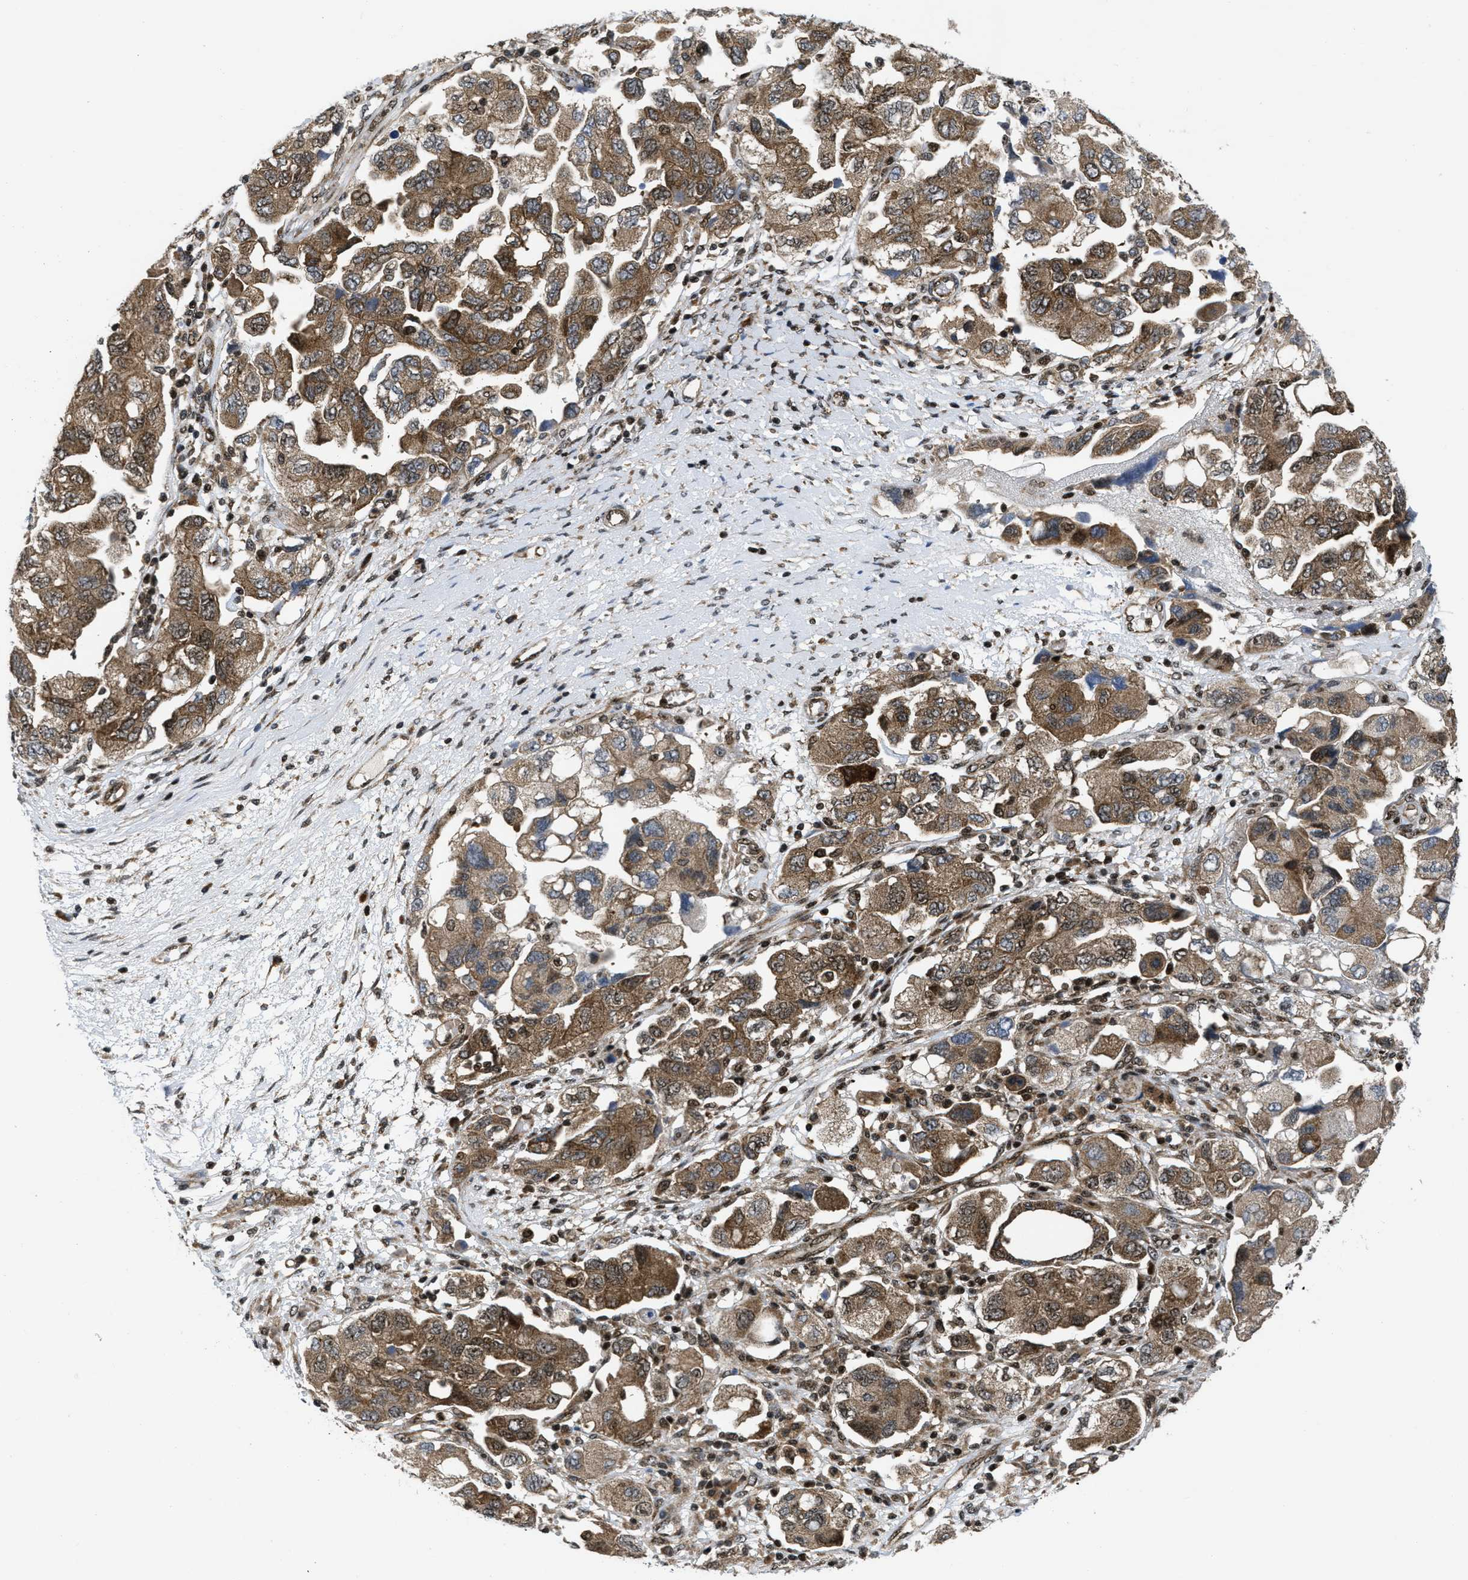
{"staining": {"intensity": "moderate", "quantity": ">75%", "location": "cytoplasmic/membranous,nuclear"}, "tissue": "ovarian cancer", "cell_type": "Tumor cells", "image_type": "cancer", "snomed": [{"axis": "morphology", "description": "Carcinoma, NOS"}, {"axis": "morphology", "description": "Cystadenocarcinoma, serous, NOS"}, {"axis": "topography", "description": "Ovary"}], "caption": "High-power microscopy captured an immunohistochemistry micrograph of ovarian cancer, revealing moderate cytoplasmic/membranous and nuclear staining in about >75% of tumor cells.", "gene": "PPP2CB", "patient": {"sex": "female", "age": 69}}